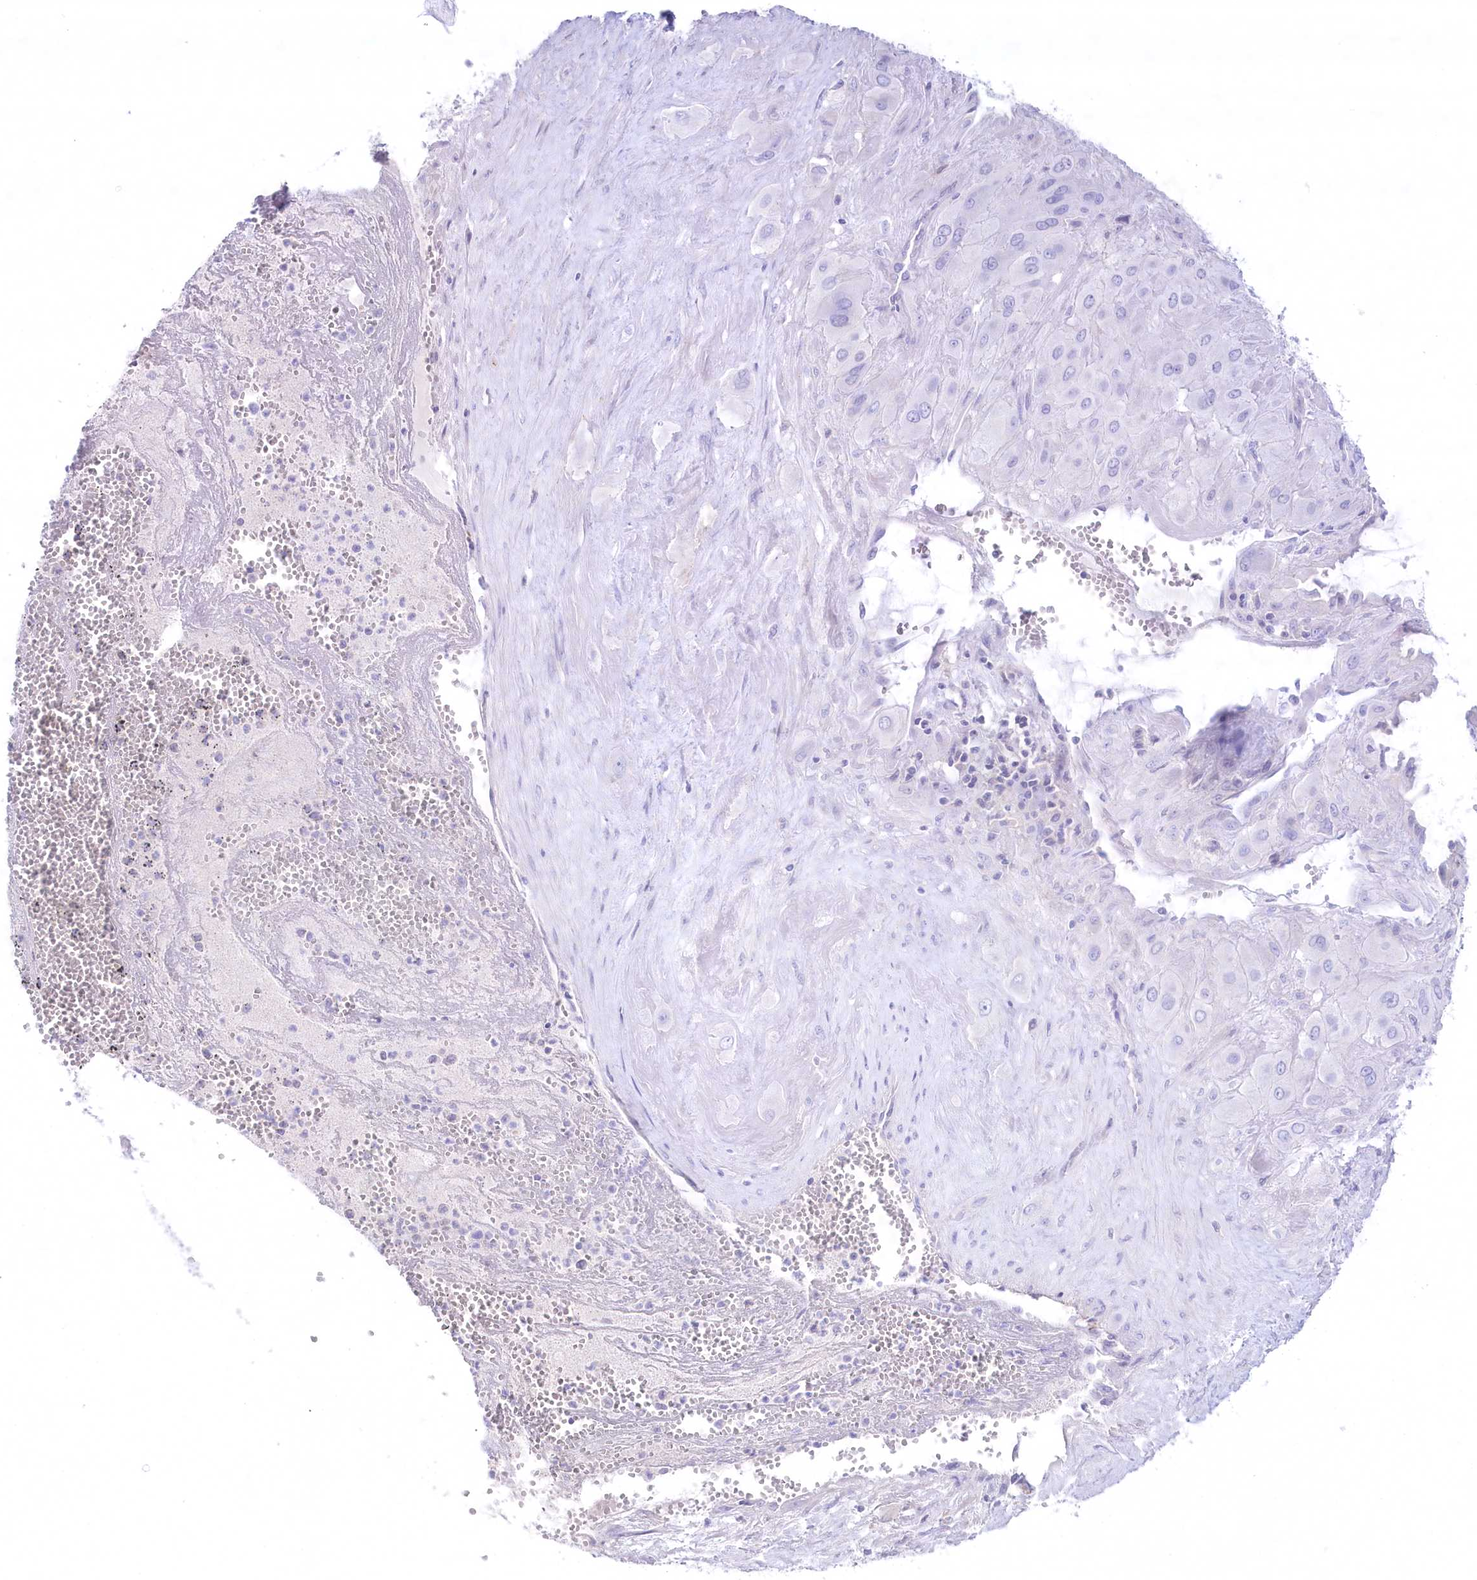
{"staining": {"intensity": "negative", "quantity": "none", "location": "none"}, "tissue": "cervical cancer", "cell_type": "Tumor cells", "image_type": "cancer", "snomed": [{"axis": "morphology", "description": "Squamous cell carcinoma, NOS"}, {"axis": "topography", "description": "Cervix"}], "caption": "The histopathology image demonstrates no significant expression in tumor cells of cervical cancer.", "gene": "MYOZ1", "patient": {"sex": "female", "age": 34}}